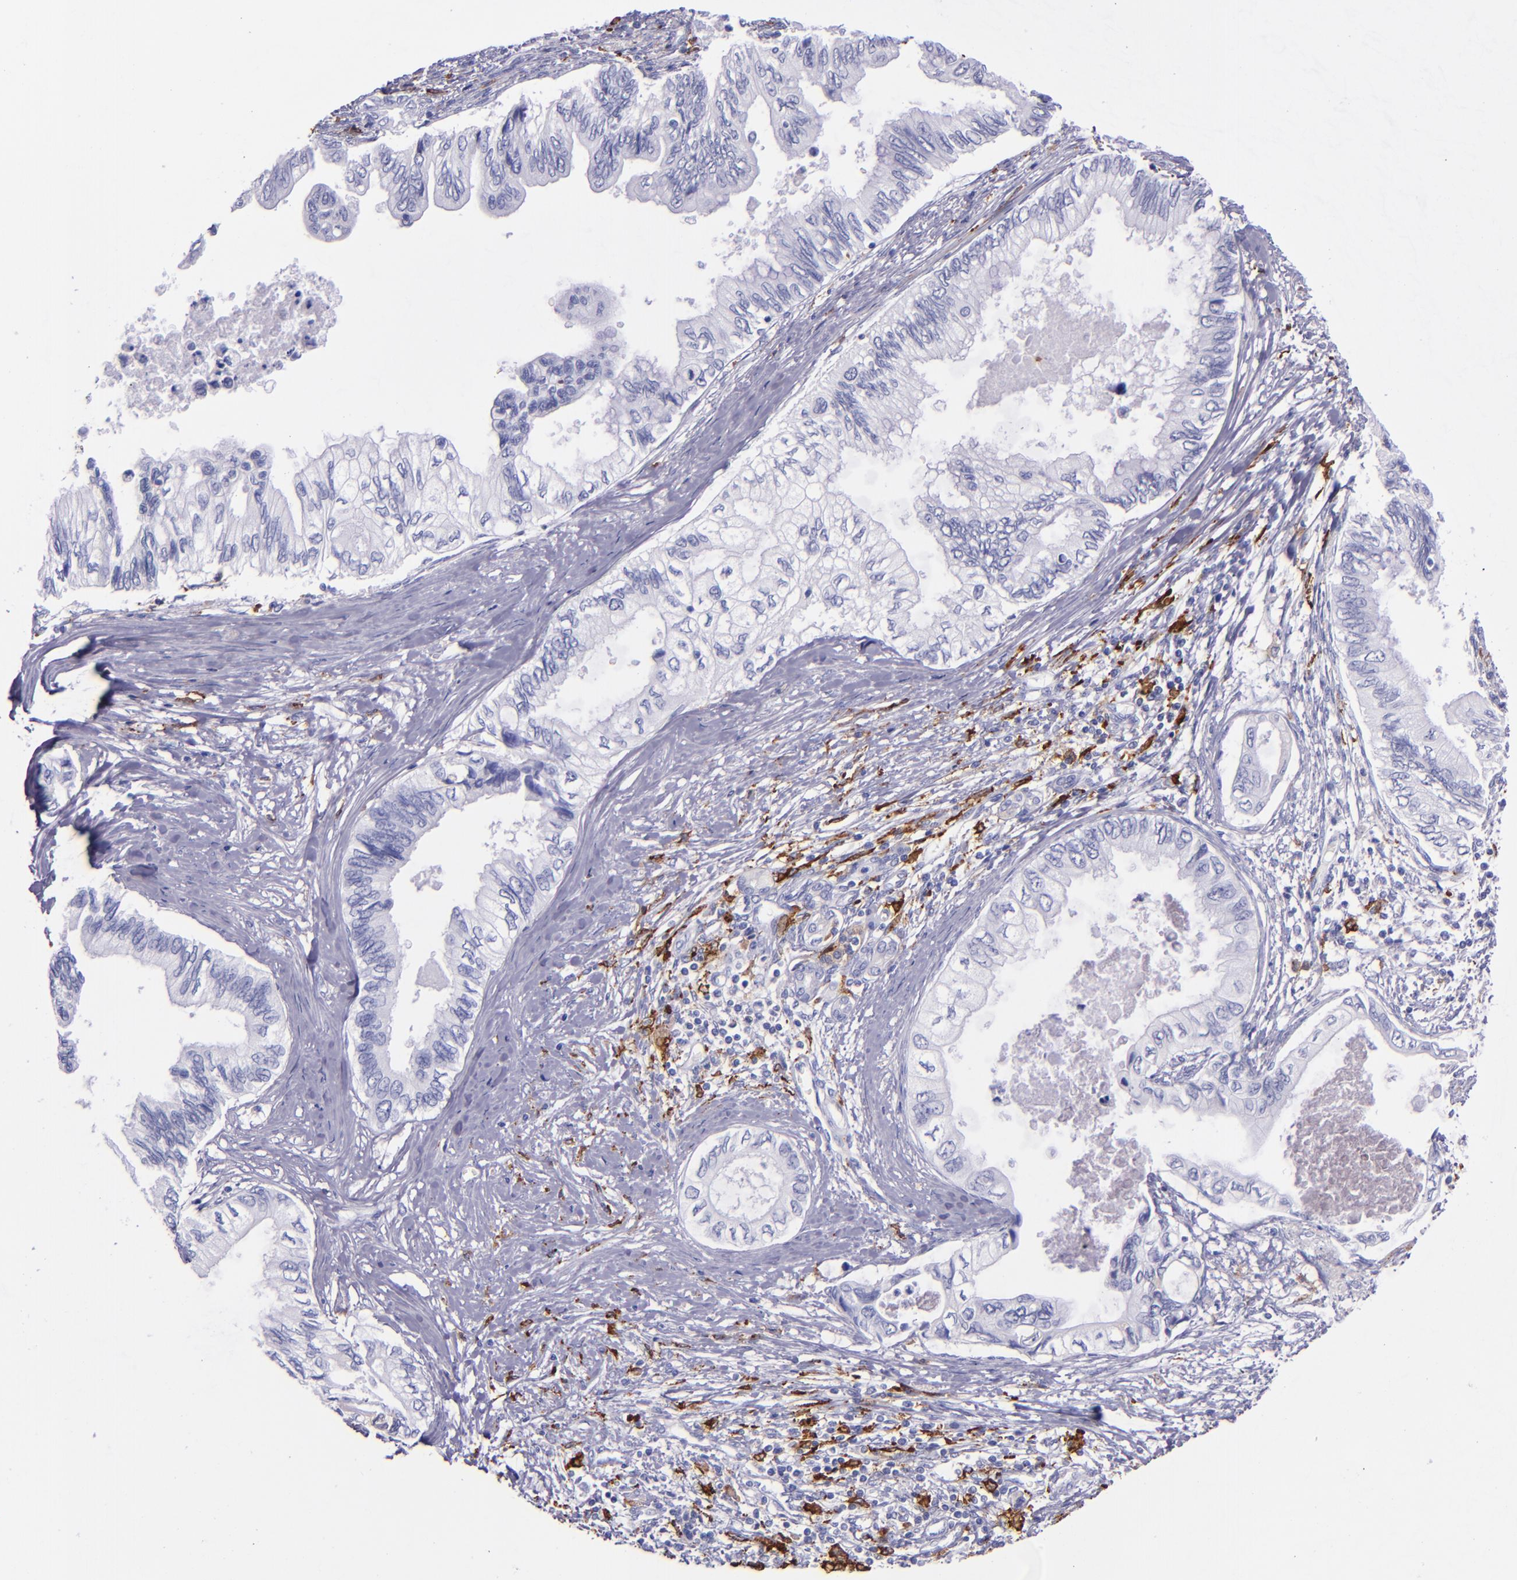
{"staining": {"intensity": "negative", "quantity": "none", "location": "none"}, "tissue": "pancreatic cancer", "cell_type": "Tumor cells", "image_type": "cancer", "snomed": [{"axis": "morphology", "description": "Adenocarcinoma, NOS"}, {"axis": "topography", "description": "Pancreas"}], "caption": "A micrograph of human pancreatic cancer is negative for staining in tumor cells. The staining is performed using DAB (3,3'-diaminobenzidine) brown chromogen with nuclei counter-stained in using hematoxylin.", "gene": "CD163", "patient": {"sex": "female", "age": 66}}